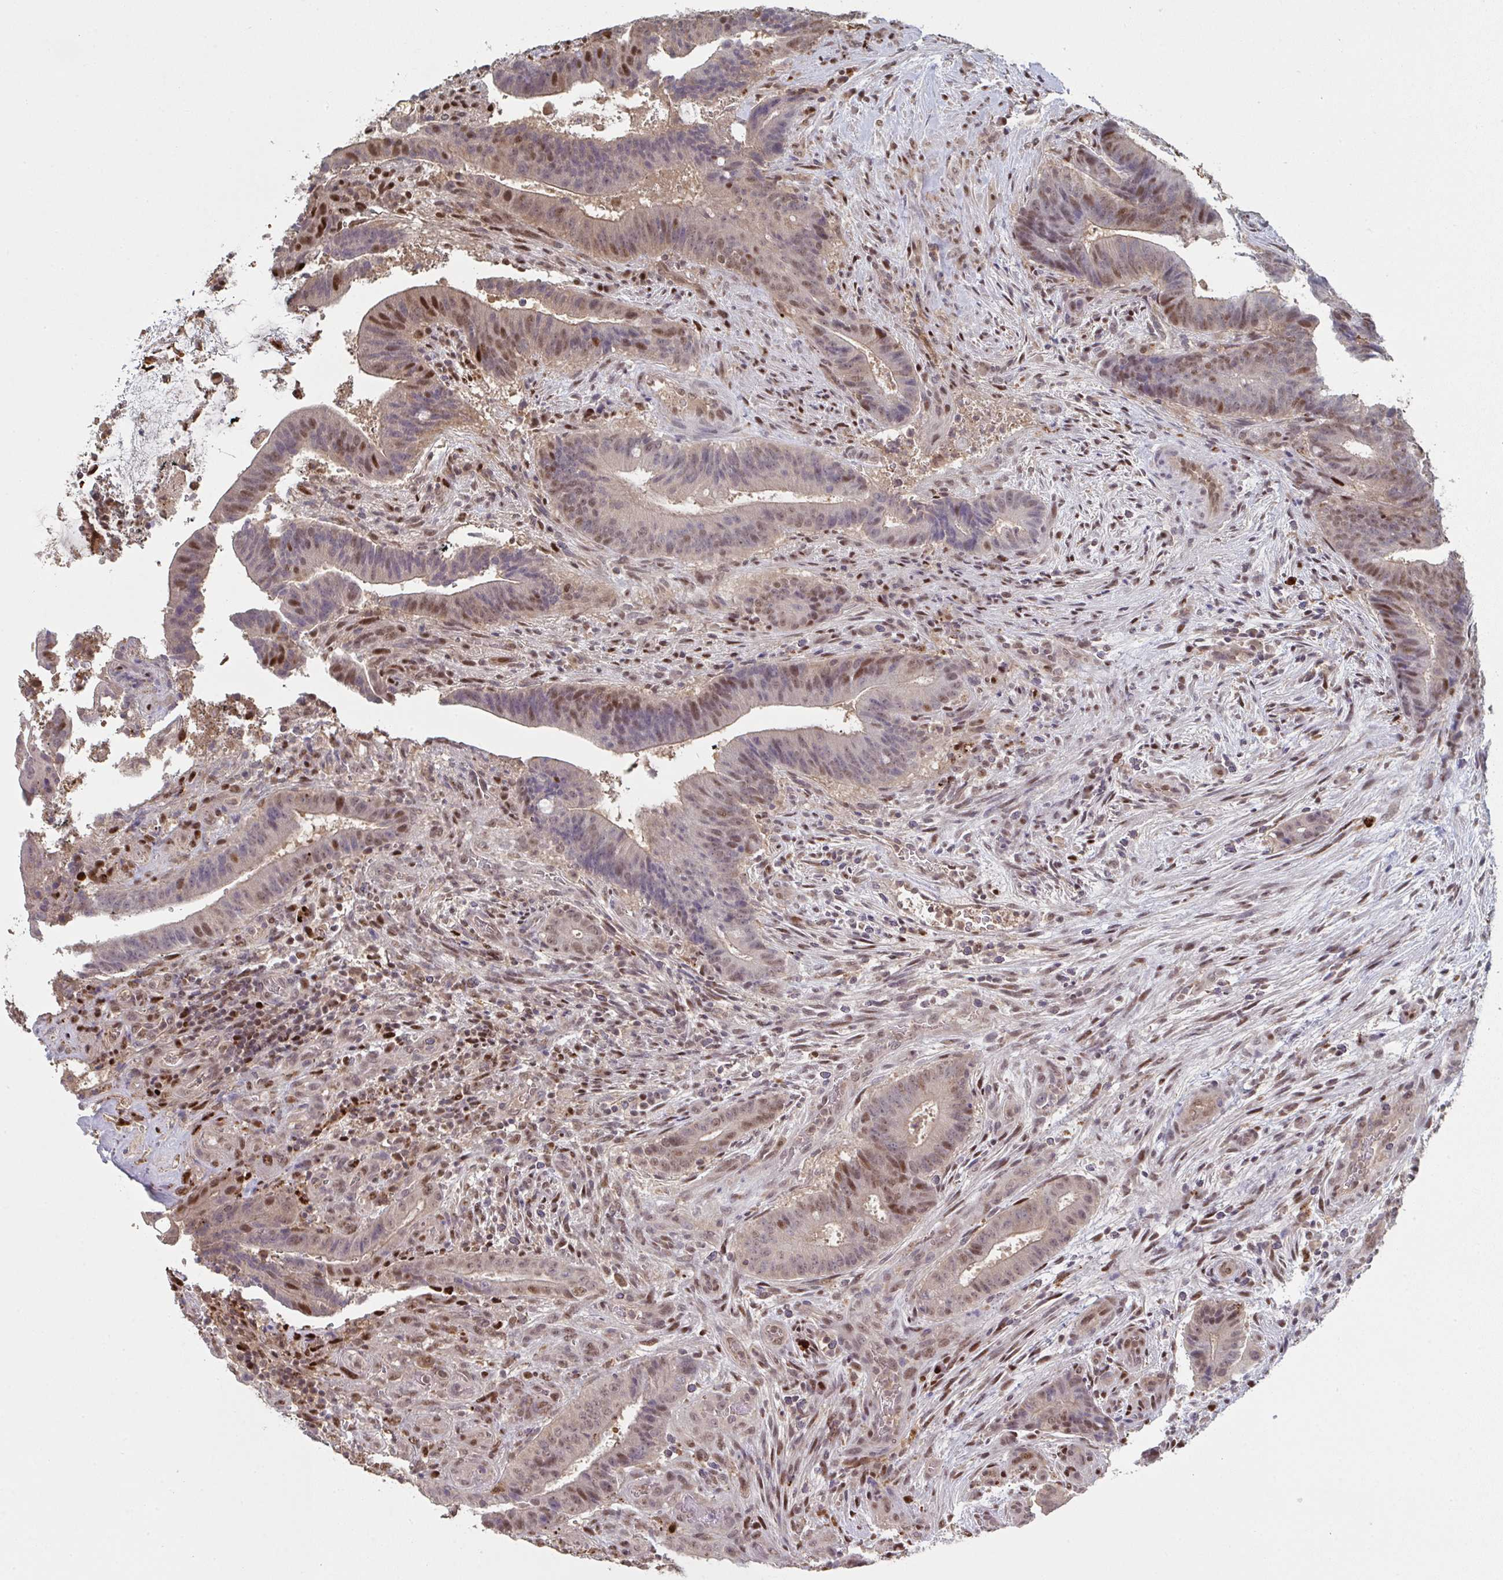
{"staining": {"intensity": "moderate", "quantity": "25%-75%", "location": "nuclear"}, "tissue": "colorectal cancer", "cell_type": "Tumor cells", "image_type": "cancer", "snomed": [{"axis": "morphology", "description": "Adenocarcinoma, NOS"}, {"axis": "topography", "description": "Colon"}], "caption": "Human colorectal adenocarcinoma stained with a brown dye demonstrates moderate nuclear positive staining in about 25%-75% of tumor cells.", "gene": "ACD", "patient": {"sex": "female", "age": 43}}